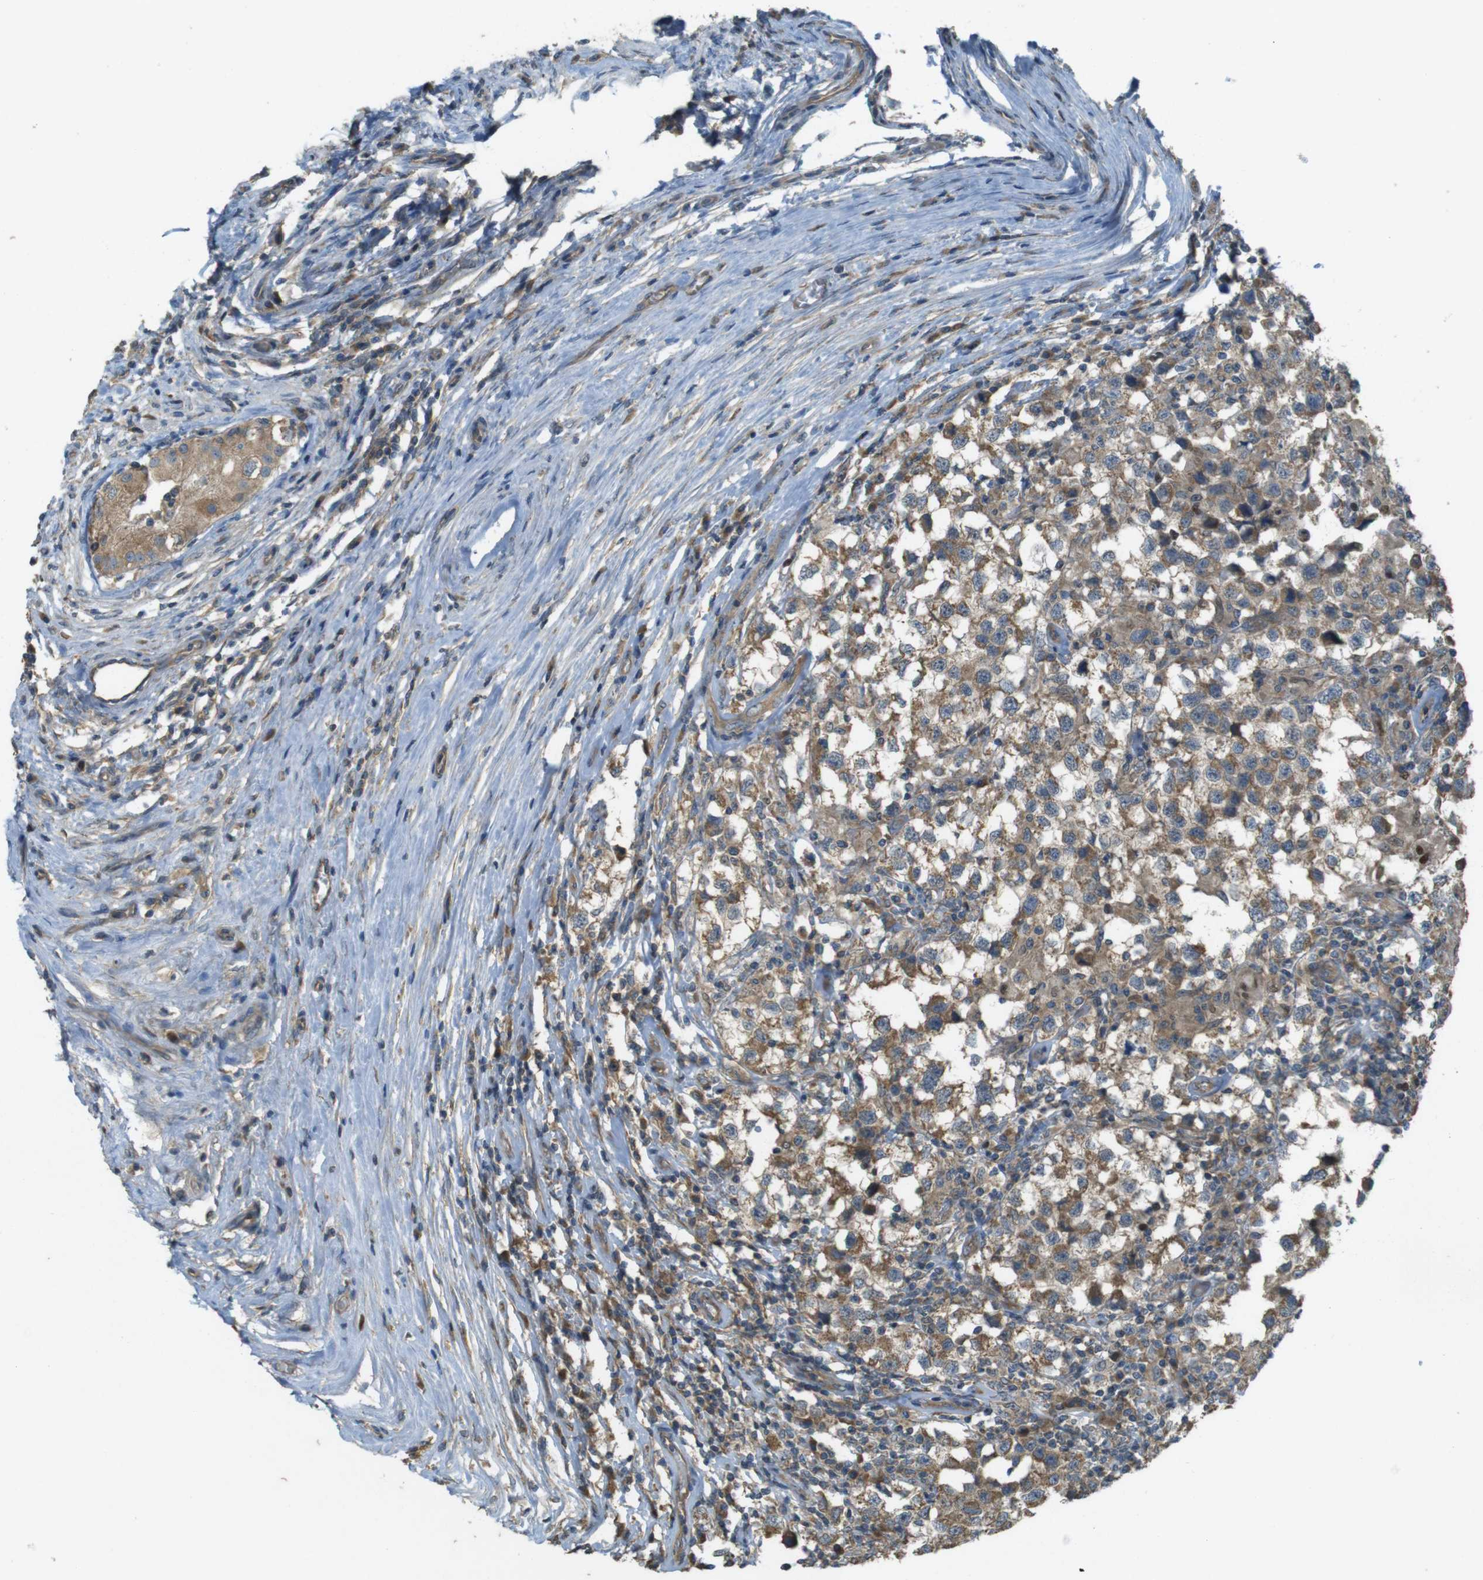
{"staining": {"intensity": "moderate", "quantity": ">75%", "location": "cytoplasmic/membranous"}, "tissue": "testis cancer", "cell_type": "Tumor cells", "image_type": "cancer", "snomed": [{"axis": "morphology", "description": "Carcinoma, Embryonal, NOS"}, {"axis": "topography", "description": "Testis"}], "caption": "A high-resolution histopathology image shows immunohistochemistry staining of testis cancer (embryonal carcinoma), which demonstrates moderate cytoplasmic/membranous staining in approximately >75% of tumor cells. (Brightfield microscopy of DAB IHC at high magnification).", "gene": "ZDHHC20", "patient": {"sex": "male", "age": 21}}